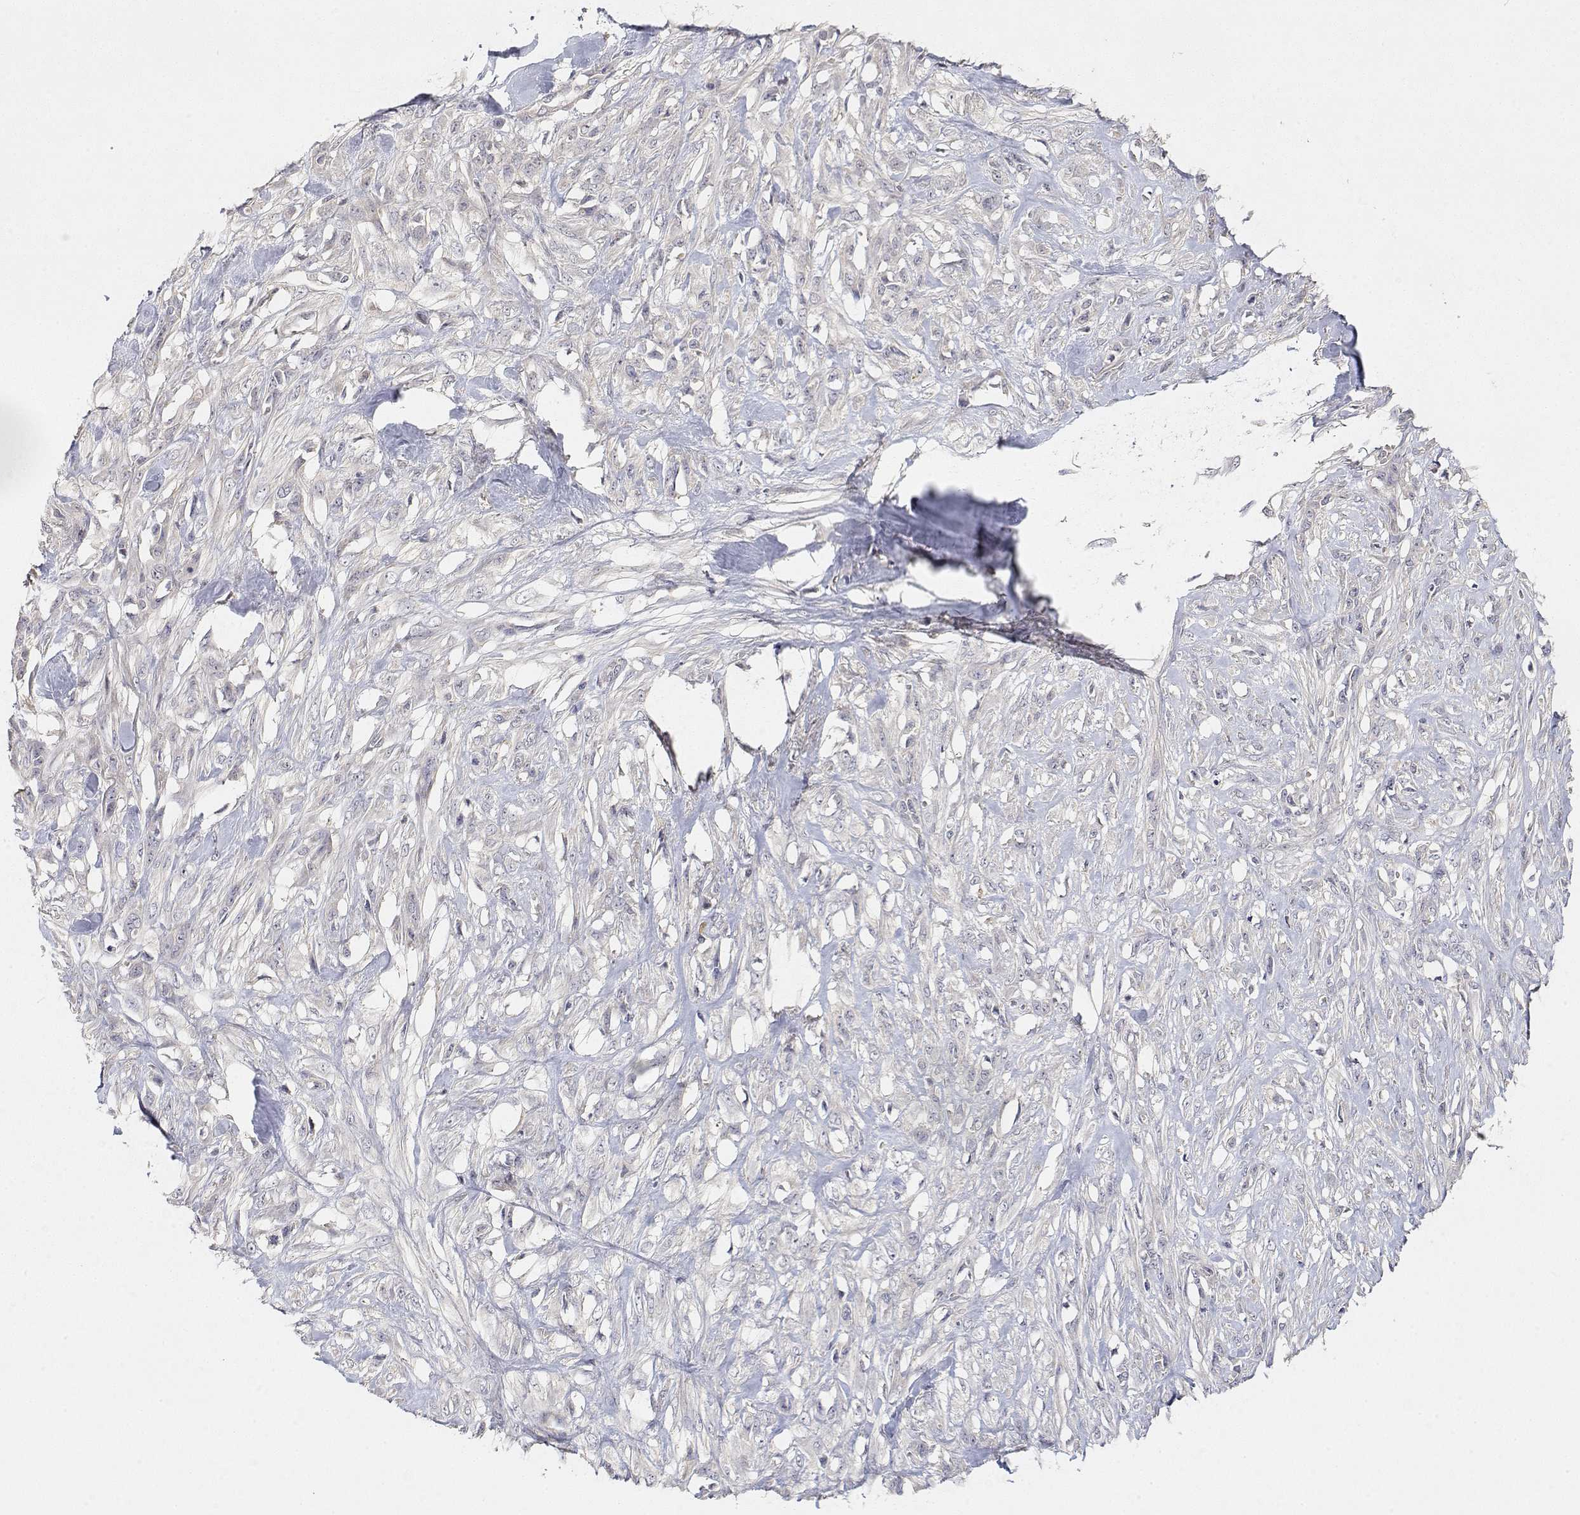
{"staining": {"intensity": "negative", "quantity": "none", "location": "none"}, "tissue": "skin cancer", "cell_type": "Tumor cells", "image_type": "cancer", "snomed": [{"axis": "morphology", "description": "Squamous cell carcinoma, NOS"}, {"axis": "topography", "description": "Skin"}], "caption": "IHC of human squamous cell carcinoma (skin) exhibits no positivity in tumor cells. (DAB (3,3'-diaminobenzidine) immunohistochemistry, high magnification).", "gene": "LONRF3", "patient": {"sex": "female", "age": 59}}